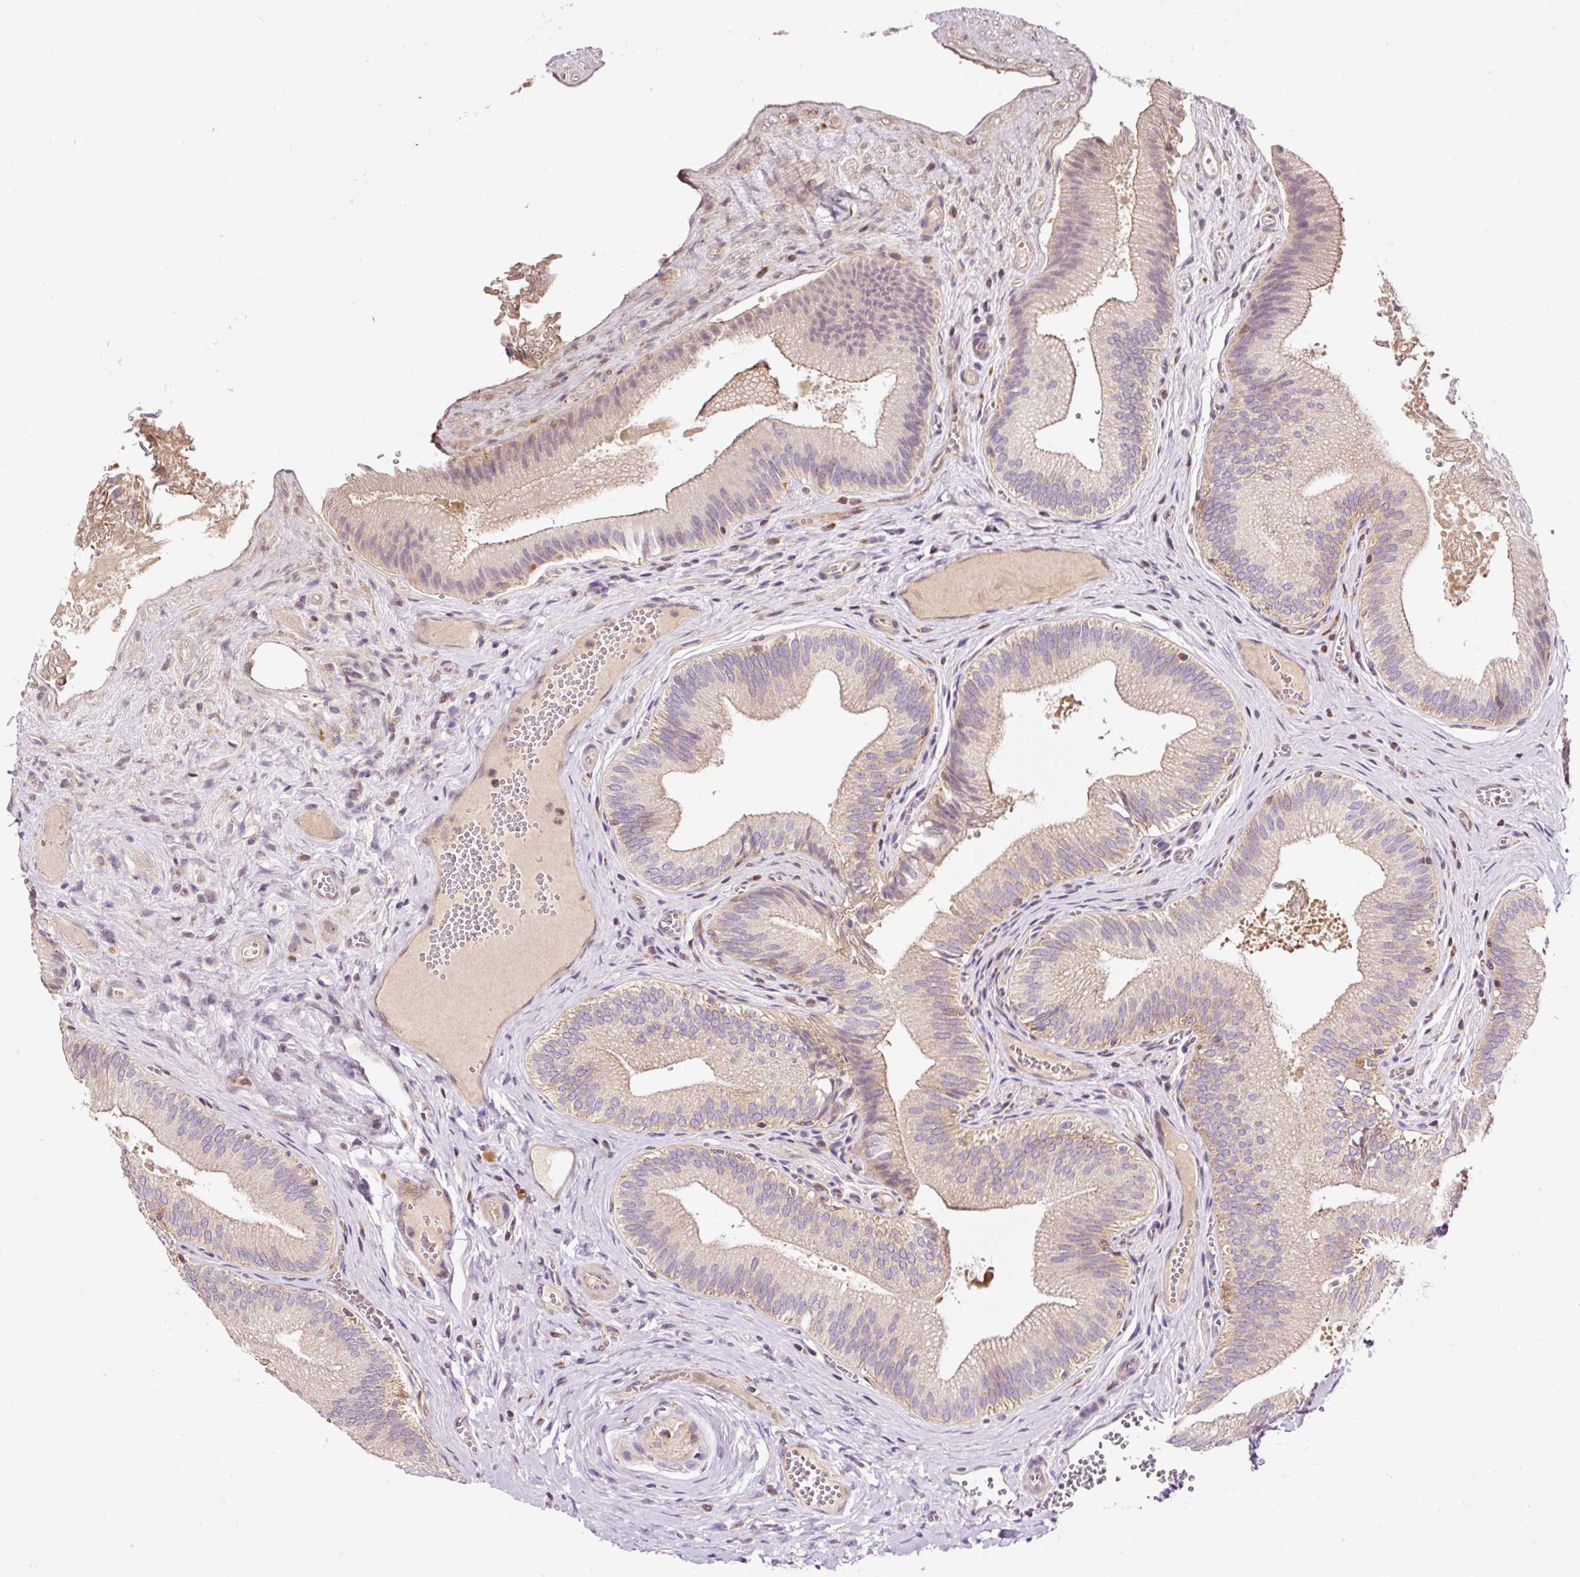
{"staining": {"intensity": "moderate", "quantity": "25%-75%", "location": "cytoplasmic/membranous"}, "tissue": "gallbladder", "cell_type": "Glandular cells", "image_type": "normal", "snomed": [{"axis": "morphology", "description": "Normal tissue, NOS"}, {"axis": "topography", "description": "Gallbladder"}], "caption": "A histopathology image of gallbladder stained for a protein shows moderate cytoplasmic/membranous brown staining in glandular cells.", "gene": "BOLA3", "patient": {"sex": "male", "age": 17}}